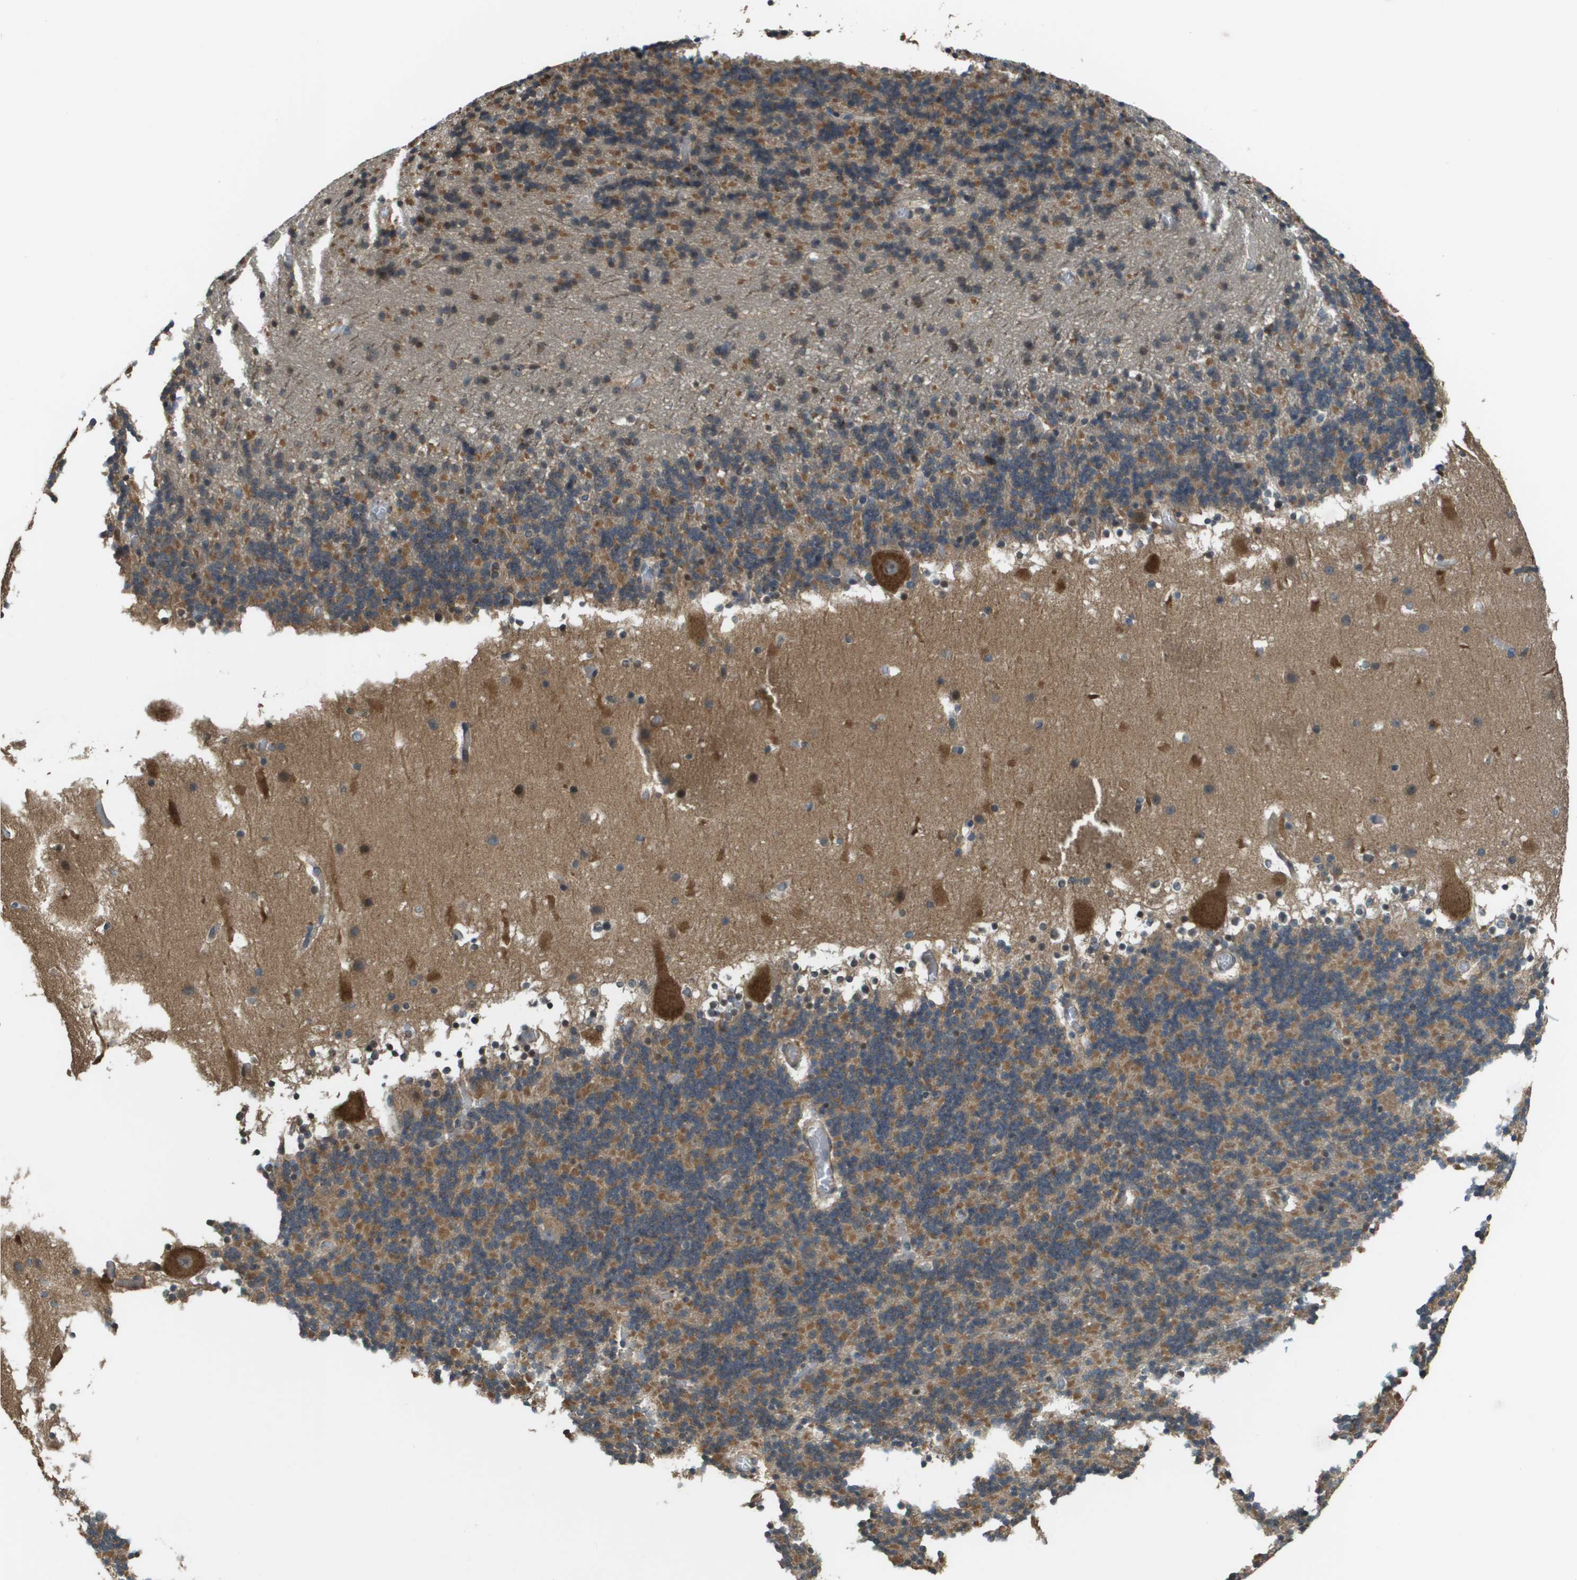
{"staining": {"intensity": "moderate", "quantity": "25%-75%", "location": "cytoplasmic/membranous"}, "tissue": "cerebellum", "cell_type": "Cells in granular layer", "image_type": "normal", "snomed": [{"axis": "morphology", "description": "Normal tissue, NOS"}, {"axis": "topography", "description": "Cerebellum"}], "caption": "High-magnification brightfield microscopy of unremarkable cerebellum stained with DAB (brown) and counterstained with hematoxylin (blue). cells in granular layer exhibit moderate cytoplasmic/membranous staining is present in about25%-75% of cells. The protein is stained brown, and the nuclei are stained in blue (DAB IHC with brightfield microscopy, high magnification).", "gene": "CDKN2C", "patient": {"sex": "male", "age": 45}}